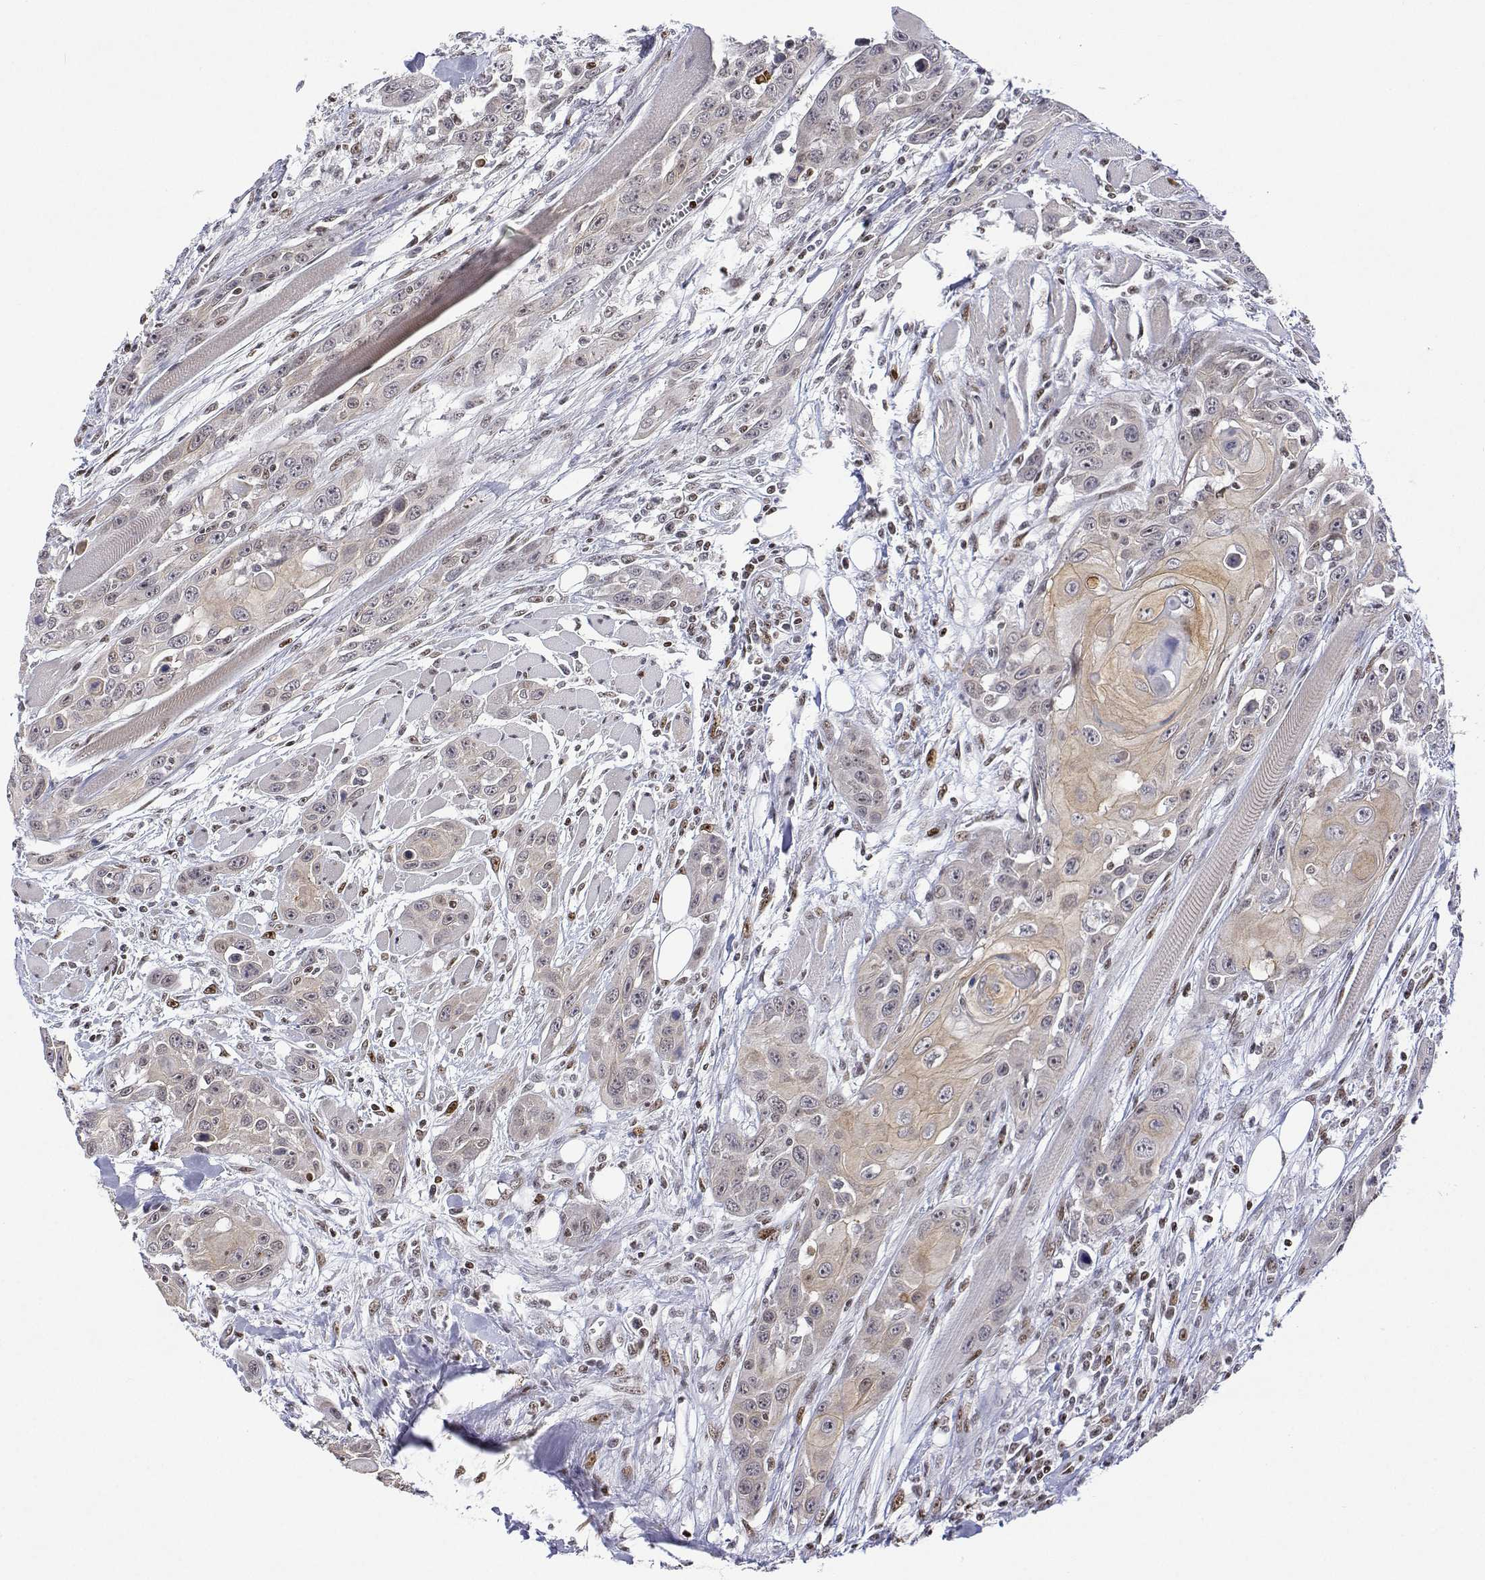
{"staining": {"intensity": "weak", "quantity": ">75%", "location": "cytoplasmic/membranous,nuclear"}, "tissue": "head and neck cancer", "cell_type": "Tumor cells", "image_type": "cancer", "snomed": [{"axis": "morphology", "description": "Squamous cell carcinoma, NOS"}, {"axis": "topography", "description": "Head-Neck"}], "caption": "DAB immunohistochemical staining of squamous cell carcinoma (head and neck) reveals weak cytoplasmic/membranous and nuclear protein staining in about >75% of tumor cells.", "gene": "XPC", "patient": {"sex": "female", "age": 80}}